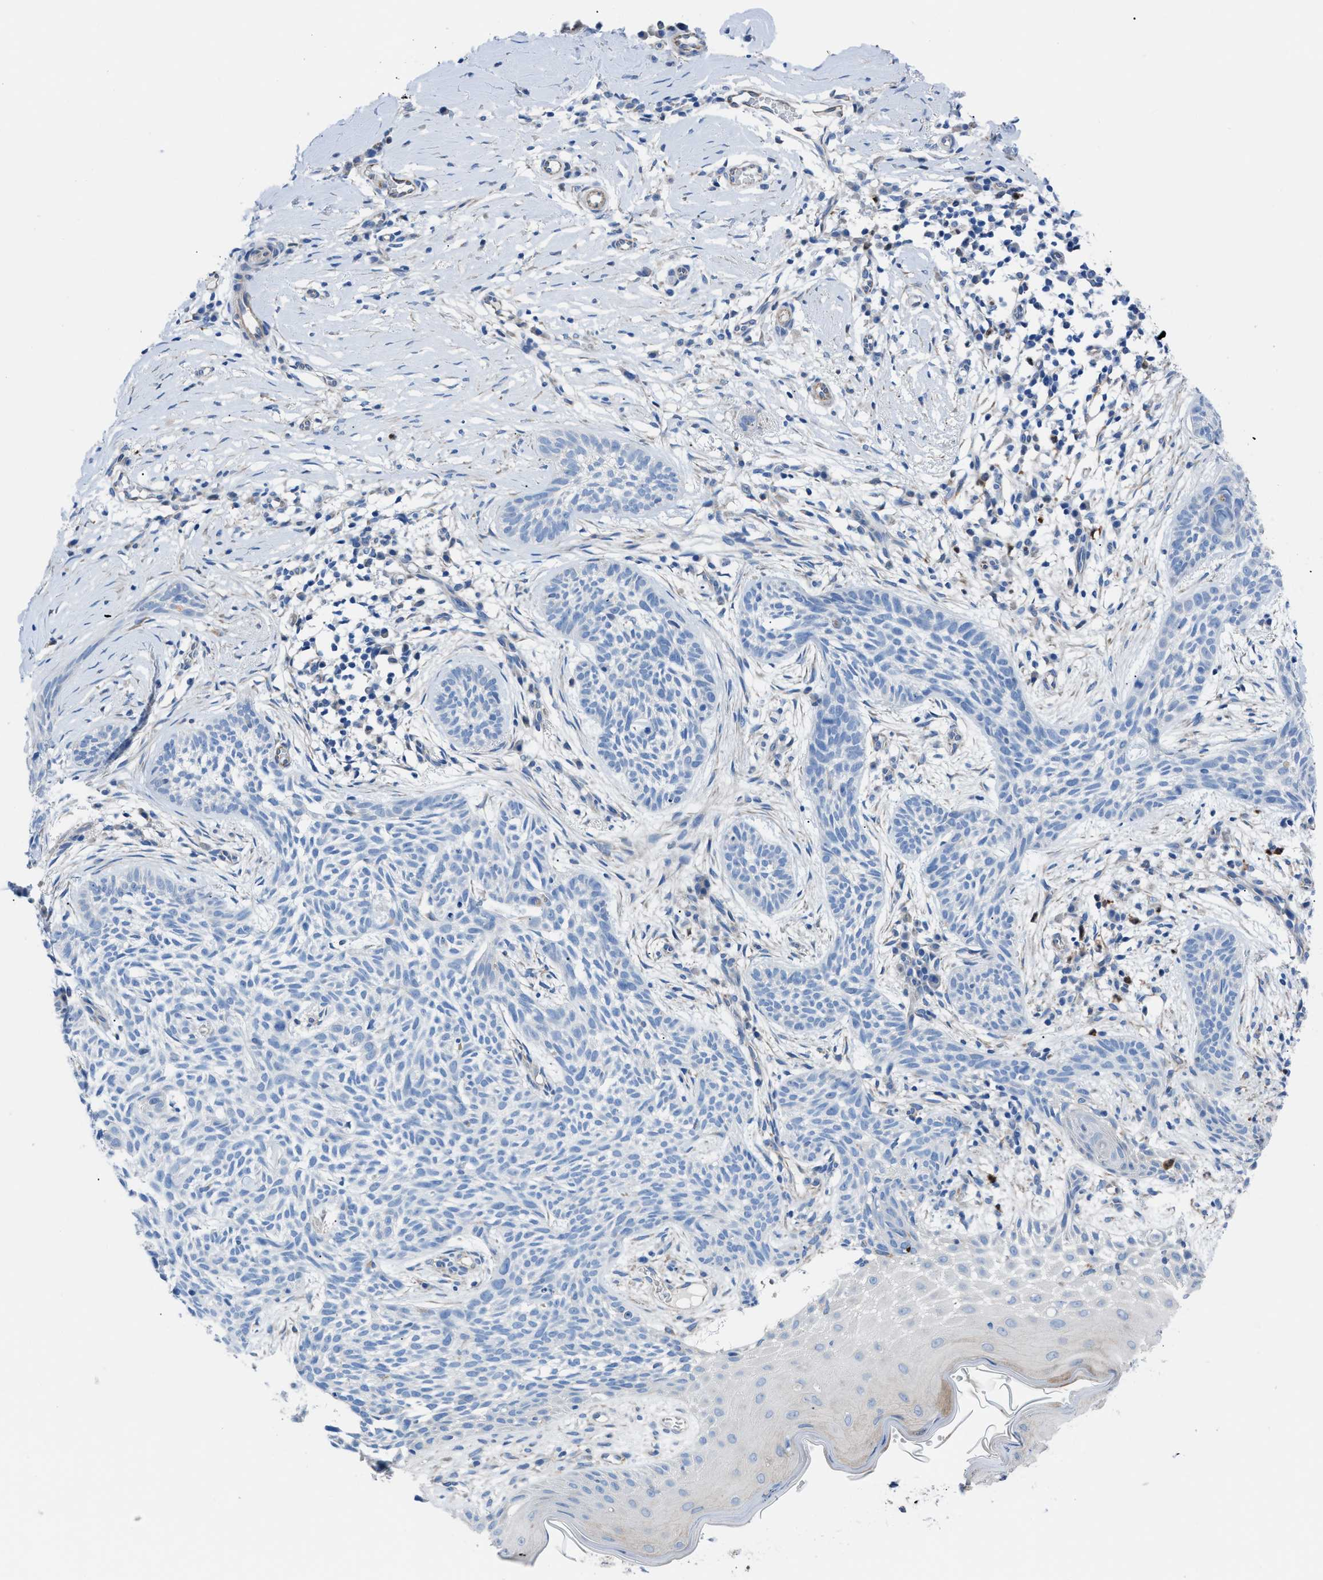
{"staining": {"intensity": "negative", "quantity": "none", "location": "none"}, "tissue": "skin cancer", "cell_type": "Tumor cells", "image_type": "cancer", "snomed": [{"axis": "morphology", "description": "Basal cell carcinoma"}, {"axis": "topography", "description": "Skin"}], "caption": "The immunohistochemistry image has no significant positivity in tumor cells of basal cell carcinoma (skin) tissue.", "gene": "ITPR1", "patient": {"sex": "female", "age": 59}}